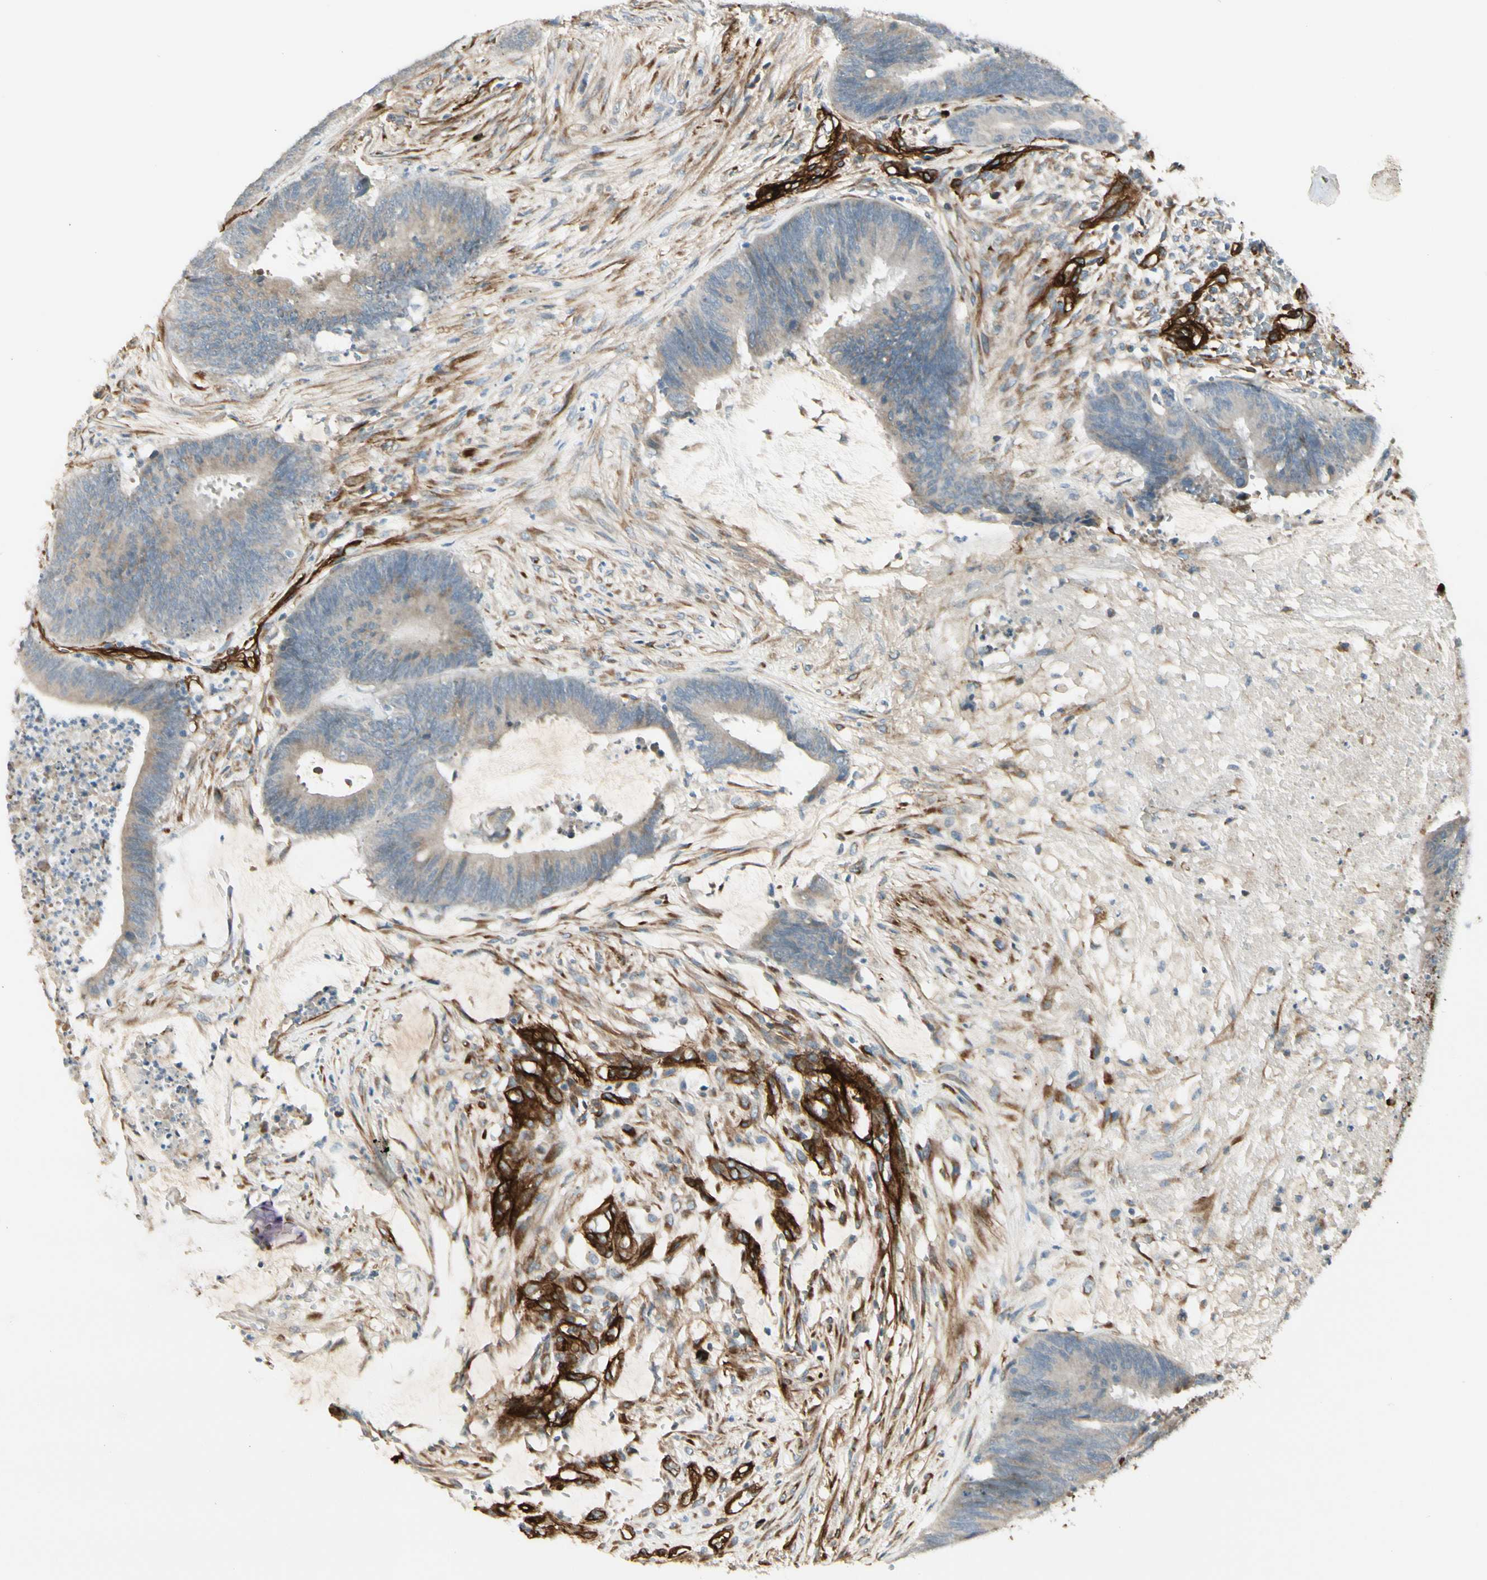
{"staining": {"intensity": "weak", "quantity": "25%-75%", "location": "cytoplasmic/membranous"}, "tissue": "colorectal cancer", "cell_type": "Tumor cells", "image_type": "cancer", "snomed": [{"axis": "morphology", "description": "Adenocarcinoma, NOS"}, {"axis": "topography", "description": "Rectum"}], "caption": "Immunohistochemical staining of human colorectal cancer (adenocarcinoma) exhibits weak cytoplasmic/membranous protein staining in approximately 25%-75% of tumor cells. (DAB (3,3'-diaminobenzidine) IHC with brightfield microscopy, high magnification).", "gene": "MCAM", "patient": {"sex": "female", "age": 66}}